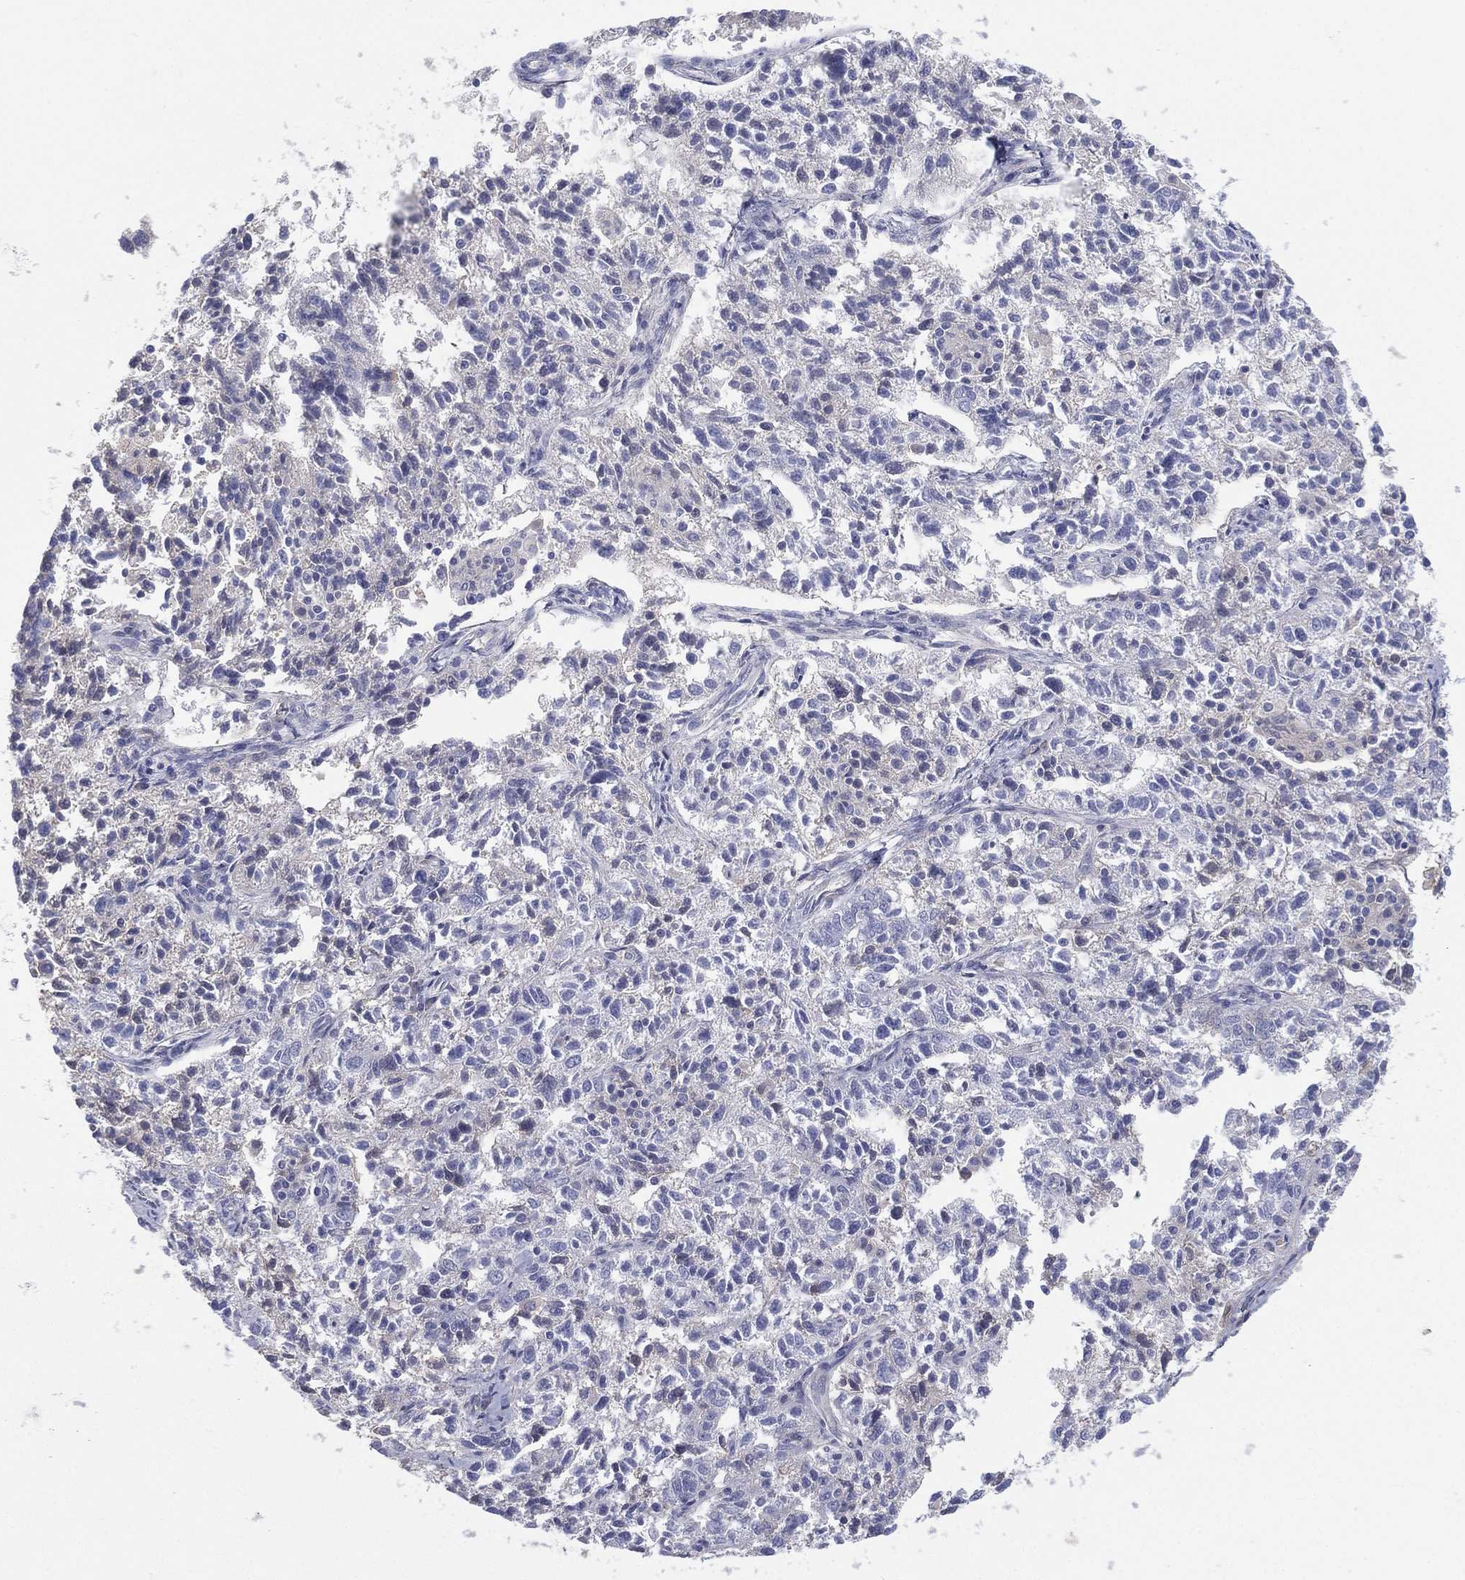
{"staining": {"intensity": "negative", "quantity": "none", "location": "none"}, "tissue": "ovarian cancer", "cell_type": "Tumor cells", "image_type": "cancer", "snomed": [{"axis": "morphology", "description": "Cystadenocarcinoma, serous, NOS"}, {"axis": "topography", "description": "Ovary"}], "caption": "Micrograph shows no significant protein staining in tumor cells of ovarian serous cystadenocarcinoma. The staining is performed using DAB brown chromogen with nuclei counter-stained in using hematoxylin.", "gene": "CYP2D6", "patient": {"sex": "female", "age": 71}}